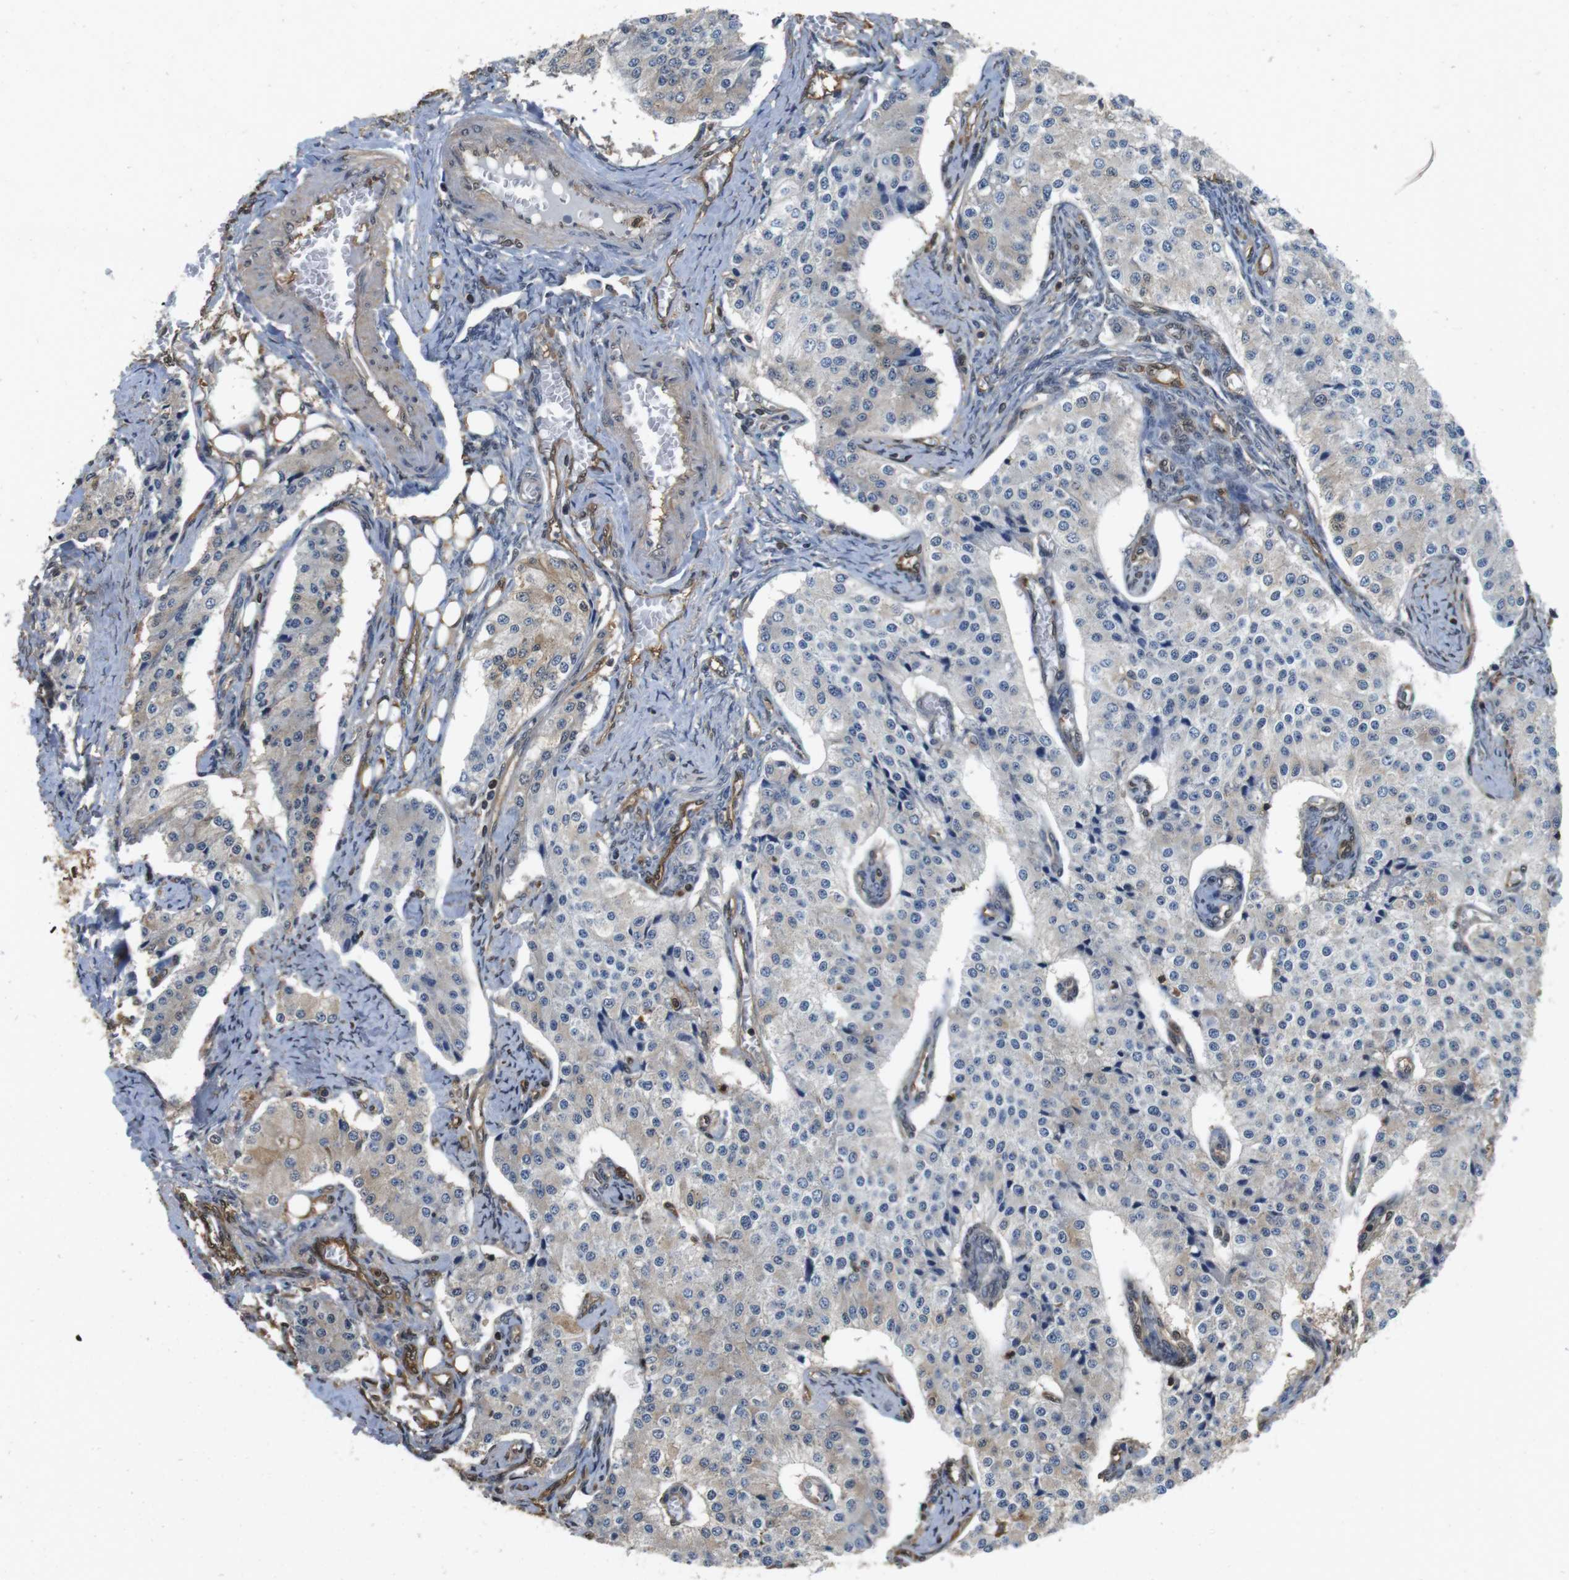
{"staining": {"intensity": "weak", "quantity": "<25%", "location": "cytoplasmic/membranous"}, "tissue": "carcinoid", "cell_type": "Tumor cells", "image_type": "cancer", "snomed": [{"axis": "morphology", "description": "Carcinoid, malignant, NOS"}, {"axis": "topography", "description": "Colon"}], "caption": "Tumor cells are negative for protein expression in human carcinoid. Nuclei are stained in blue.", "gene": "LDHA", "patient": {"sex": "female", "age": 52}}